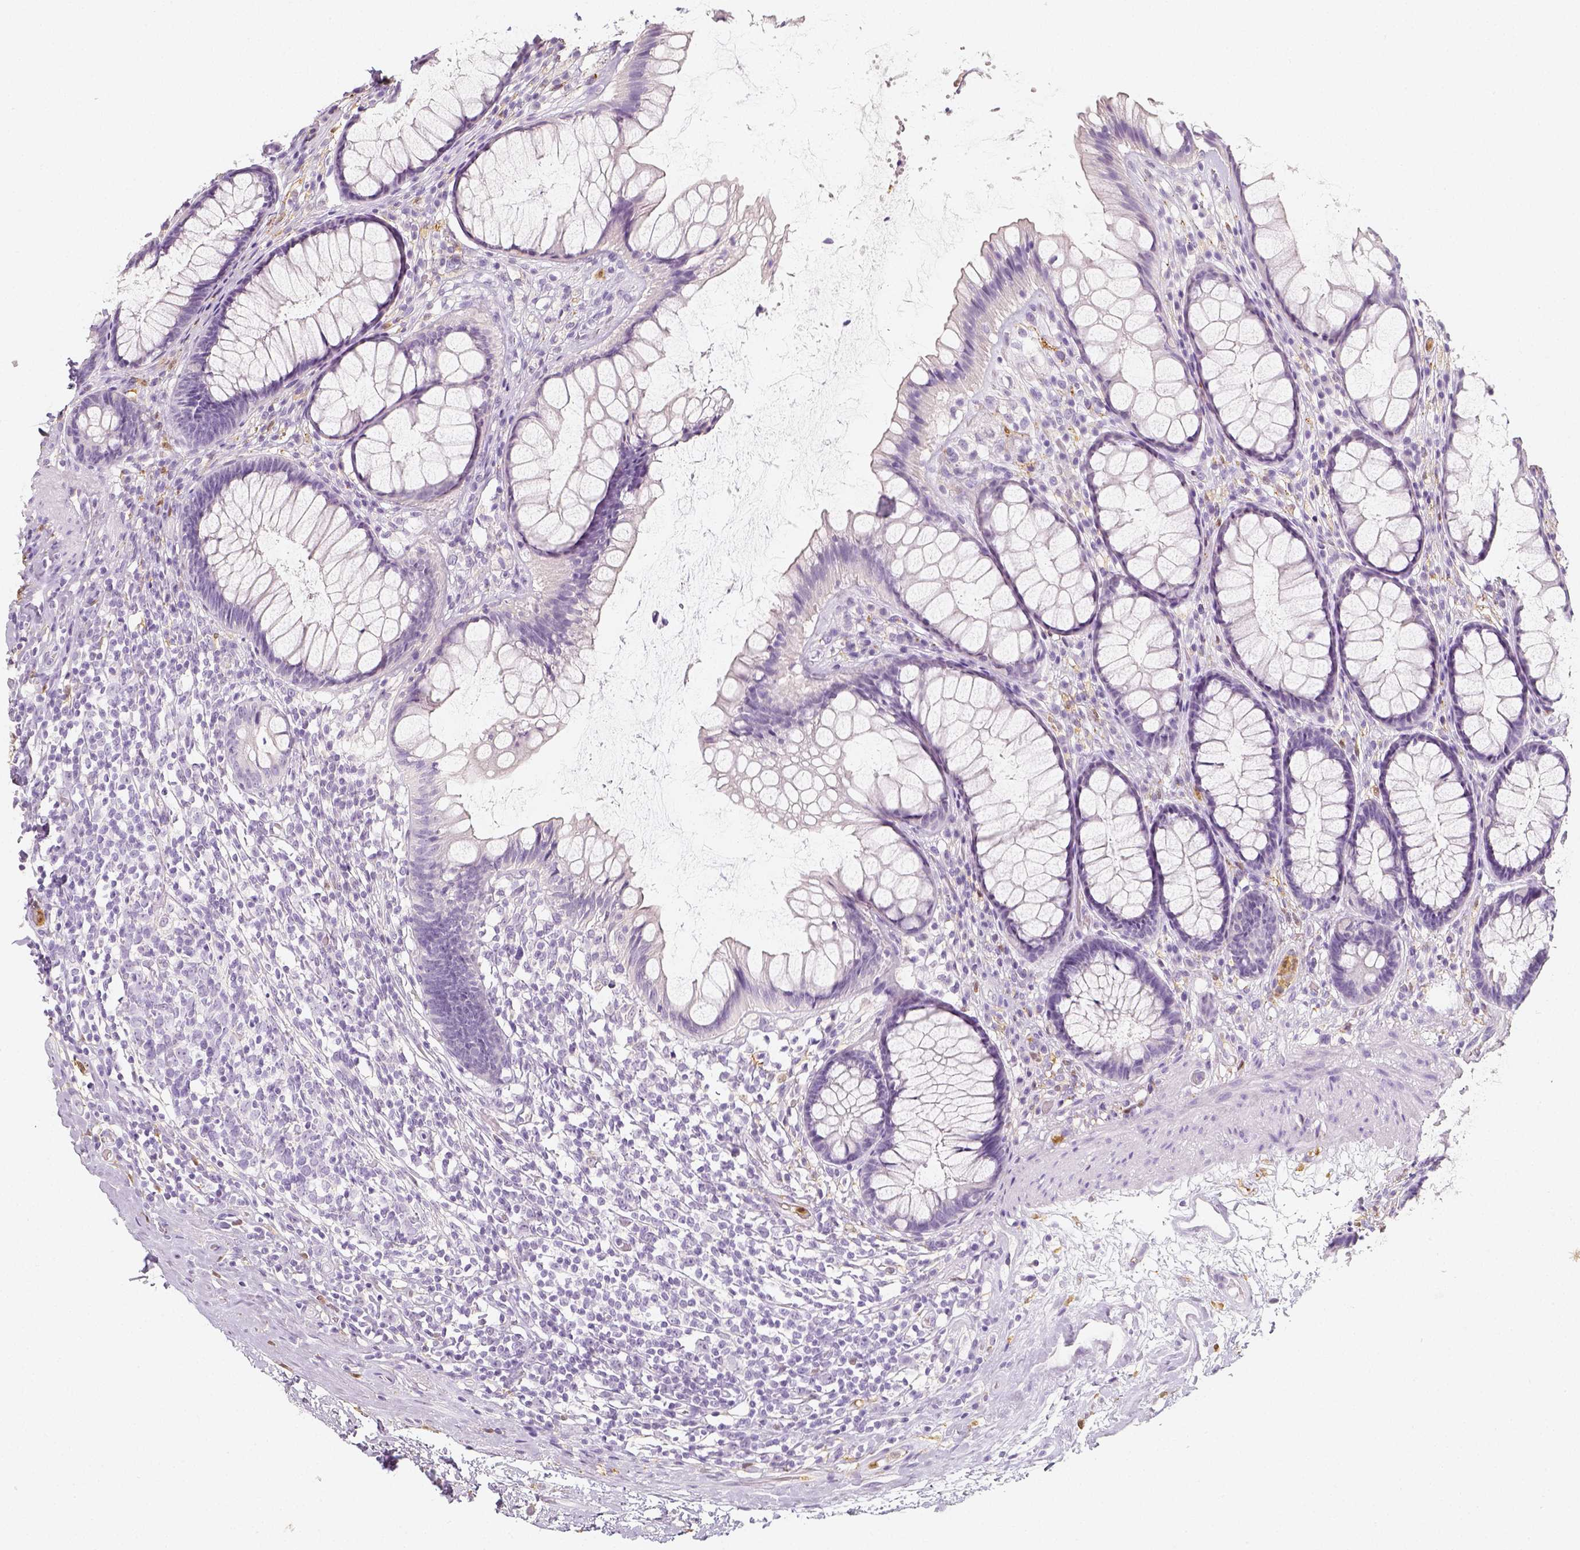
{"staining": {"intensity": "negative", "quantity": "none", "location": "none"}, "tissue": "rectum", "cell_type": "Glandular cells", "image_type": "normal", "snomed": [{"axis": "morphology", "description": "Normal tissue, NOS"}, {"axis": "topography", "description": "Rectum"}], "caption": "Rectum stained for a protein using immunohistochemistry (IHC) displays no expression glandular cells.", "gene": "NECAB2", "patient": {"sex": "male", "age": 72}}